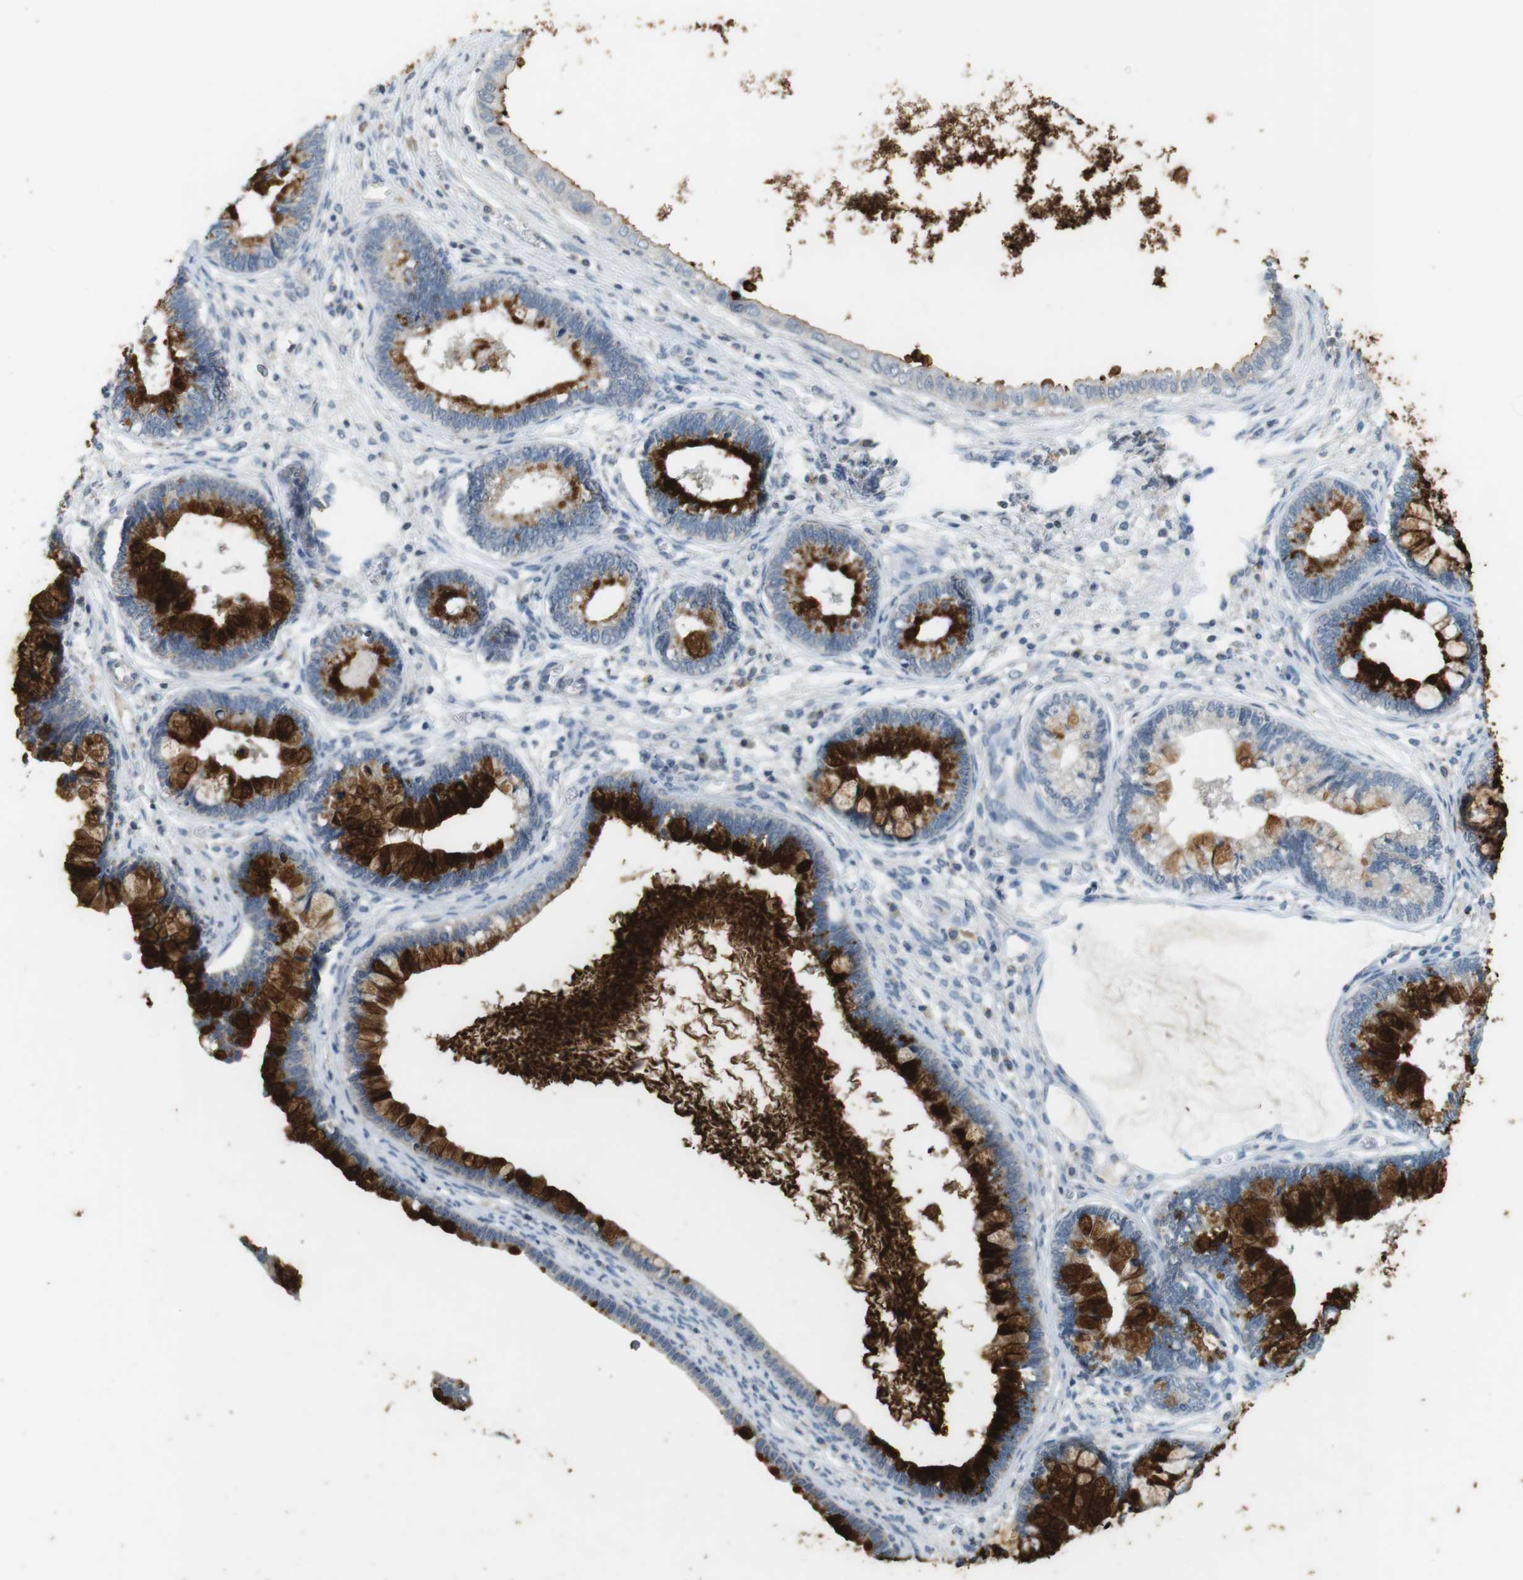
{"staining": {"intensity": "strong", "quantity": ">75%", "location": "cytoplasmic/membranous"}, "tissue": "cervical cancer", "cell_type": "Tumor cells", "image_type": "cancer", "snomed": [{"axis": "morphology", "description": "Adenocarcinoma, NOS"}, {"axis": "topography", "description": "Cervix"}], "caption": "The histopathology image reveals a brown stain indicating the presence of a protein in the cytoplasmic/membranous of tumor cells in cervical cancer.", "gene": "MUC5B", "patient": {"sex": "female", "age": 44}}